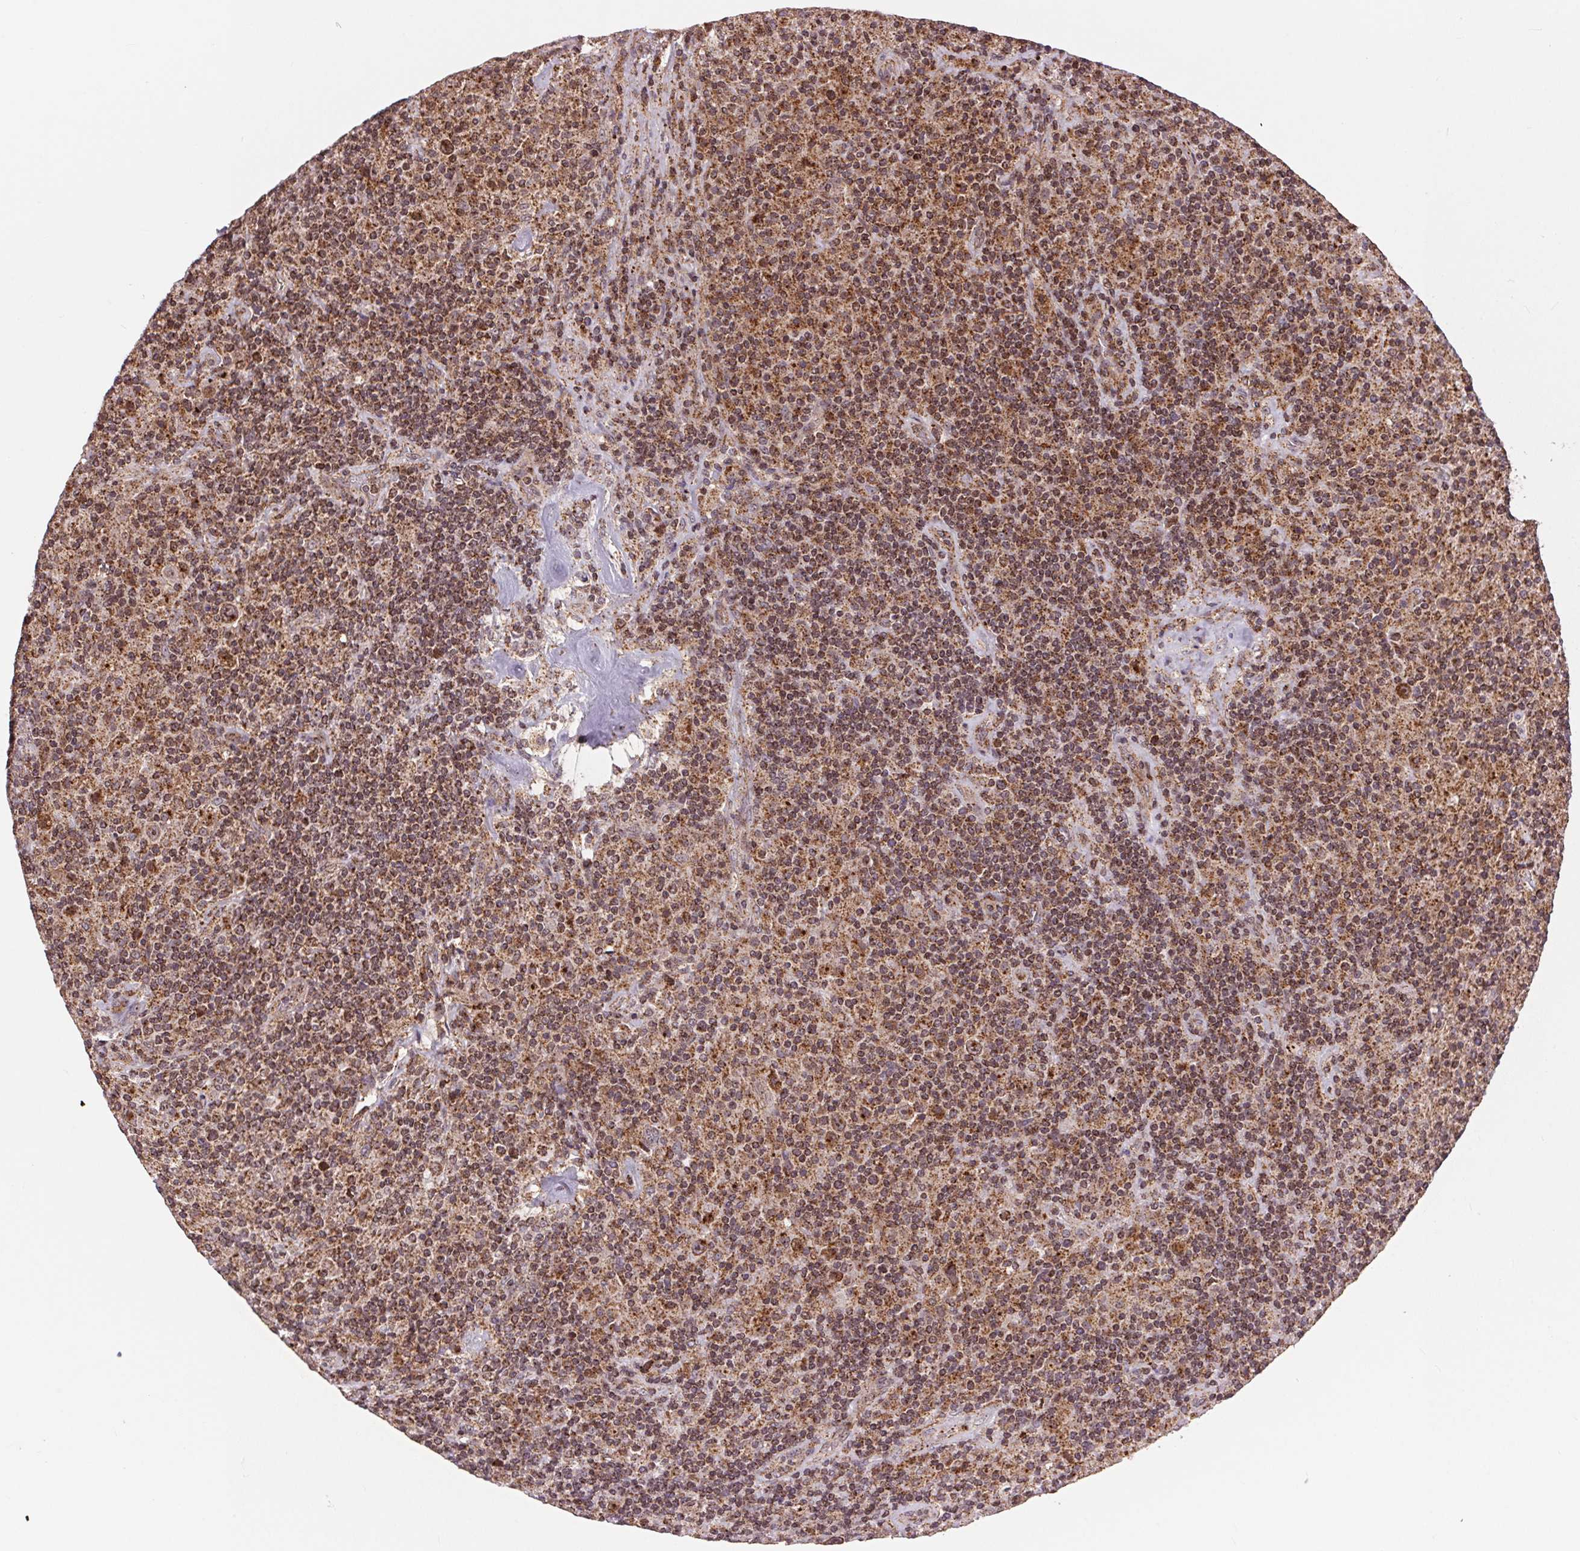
{"staining": {"intensity": "moderate", "quantity": ">75%", "location": "cytoplasmic/membranous"}, "tissue": "lymphoma", "cell_type": "Tumor cells", "image_type": "cancer", "snomed": [{"axis": "morphology", "description": "Hodgkin's disease, NOS"}, {"axis": "topography", "description": "Lymph node"}], "caption": "Protein expression analysis of human Hodgkin's disease reveals moderate cytoplasmic/membranous staining in about >75% of tumor cells.", "gene": "CHMP4B", "patient": {"sex": "male", "age": 70}}